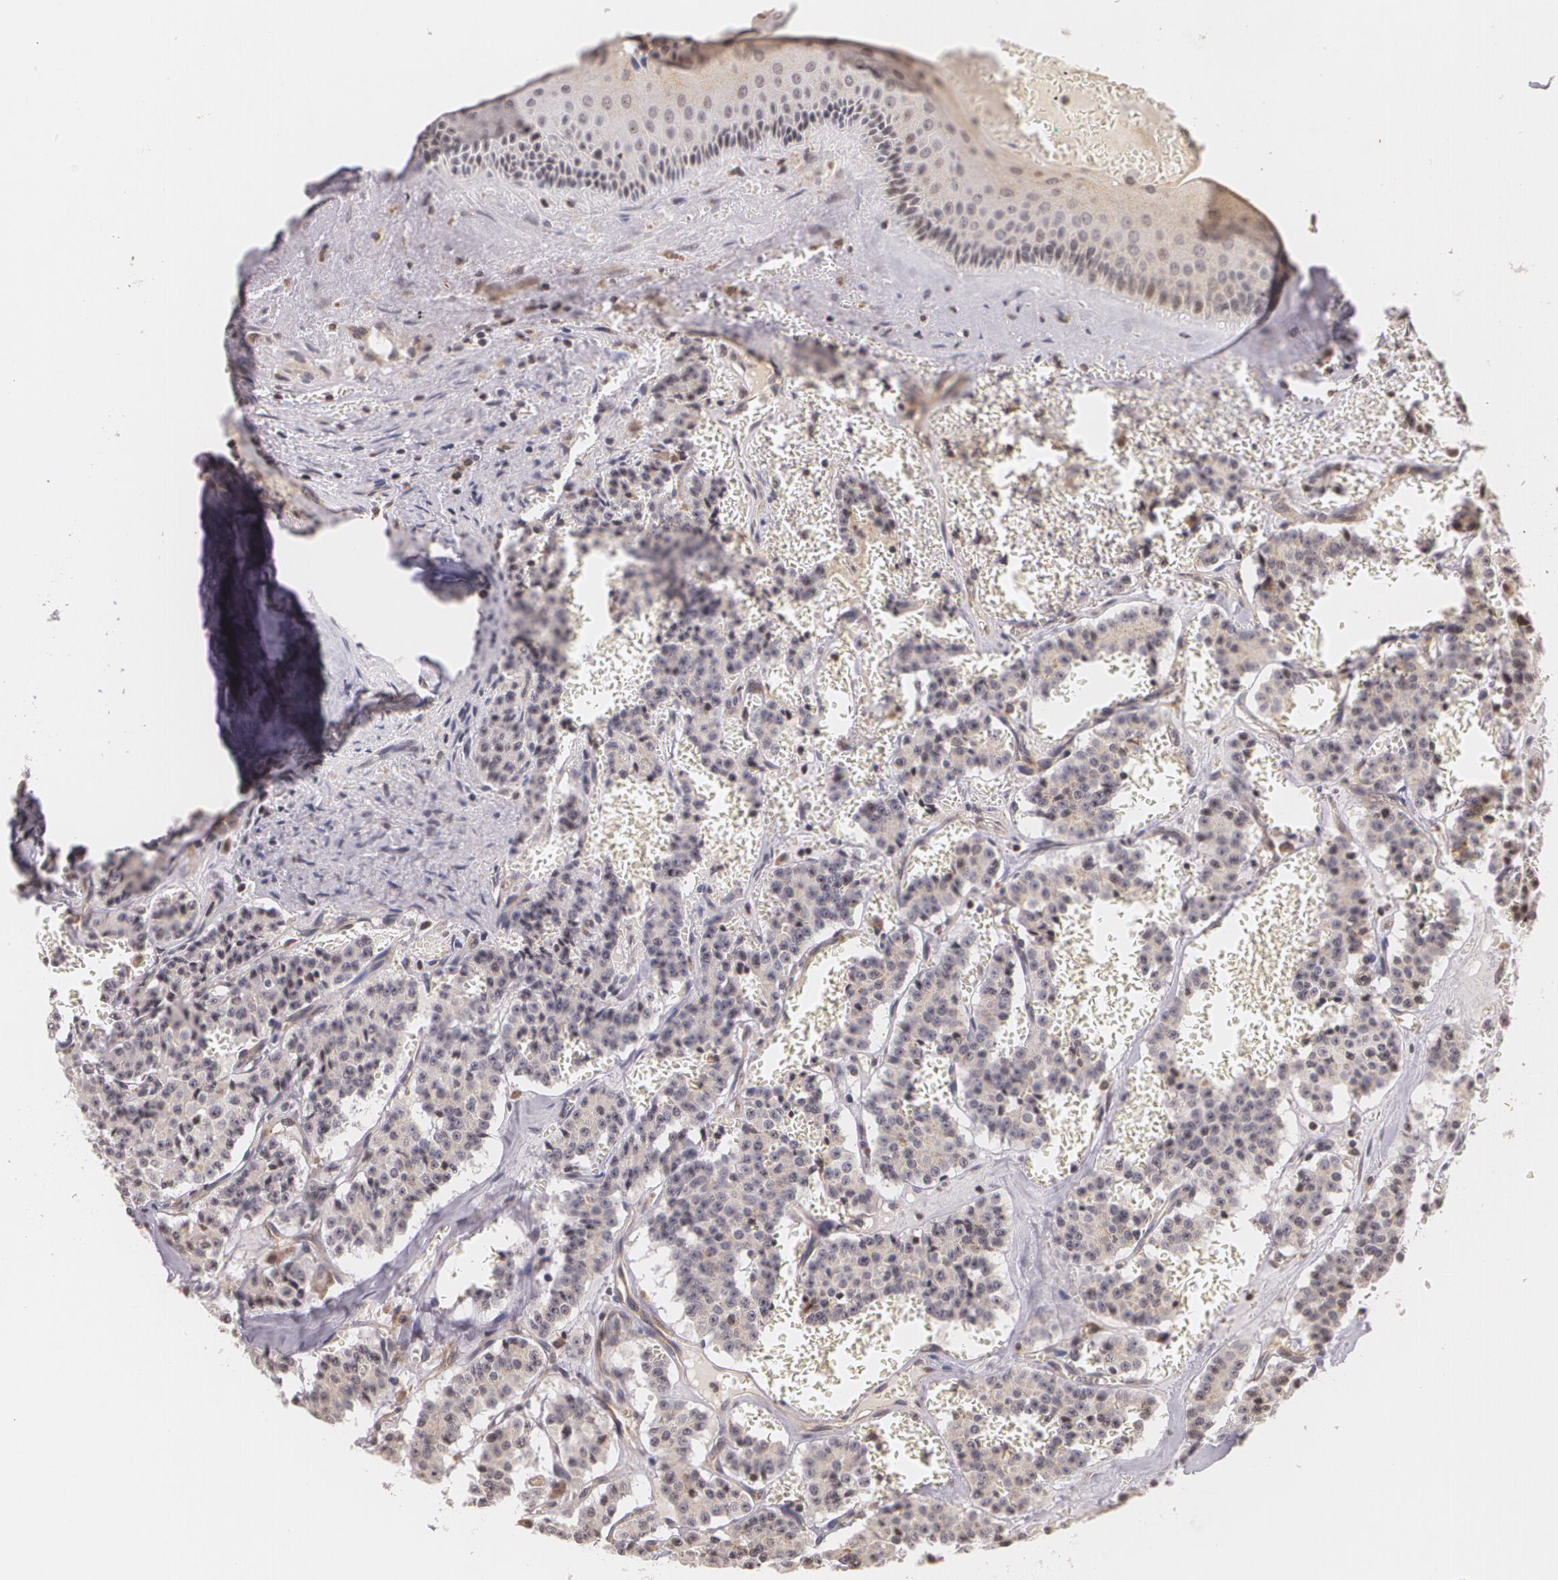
{"staining": {"intensity": "weak", "quantity": ">75%", "location": "cytoplasmic/membranous"}, "tissue": "carcinoid", "cell_type": "Tumor cells", "image_type": "cancer", "snomed": [{"axis": "morphology", "description": "Carcinoid, malignant, NOS"}, {"axis": "topography", "description": "Bronchus"}], "caption": "Protein expression by immunohistochemistry (IHC) reveals weak cytoplasmic/membranous staining in approximately >75% of tumor cells in carcinoid (malignant).", "gene": "VAV3", "patient": {"sex": "male", "age": 55}}